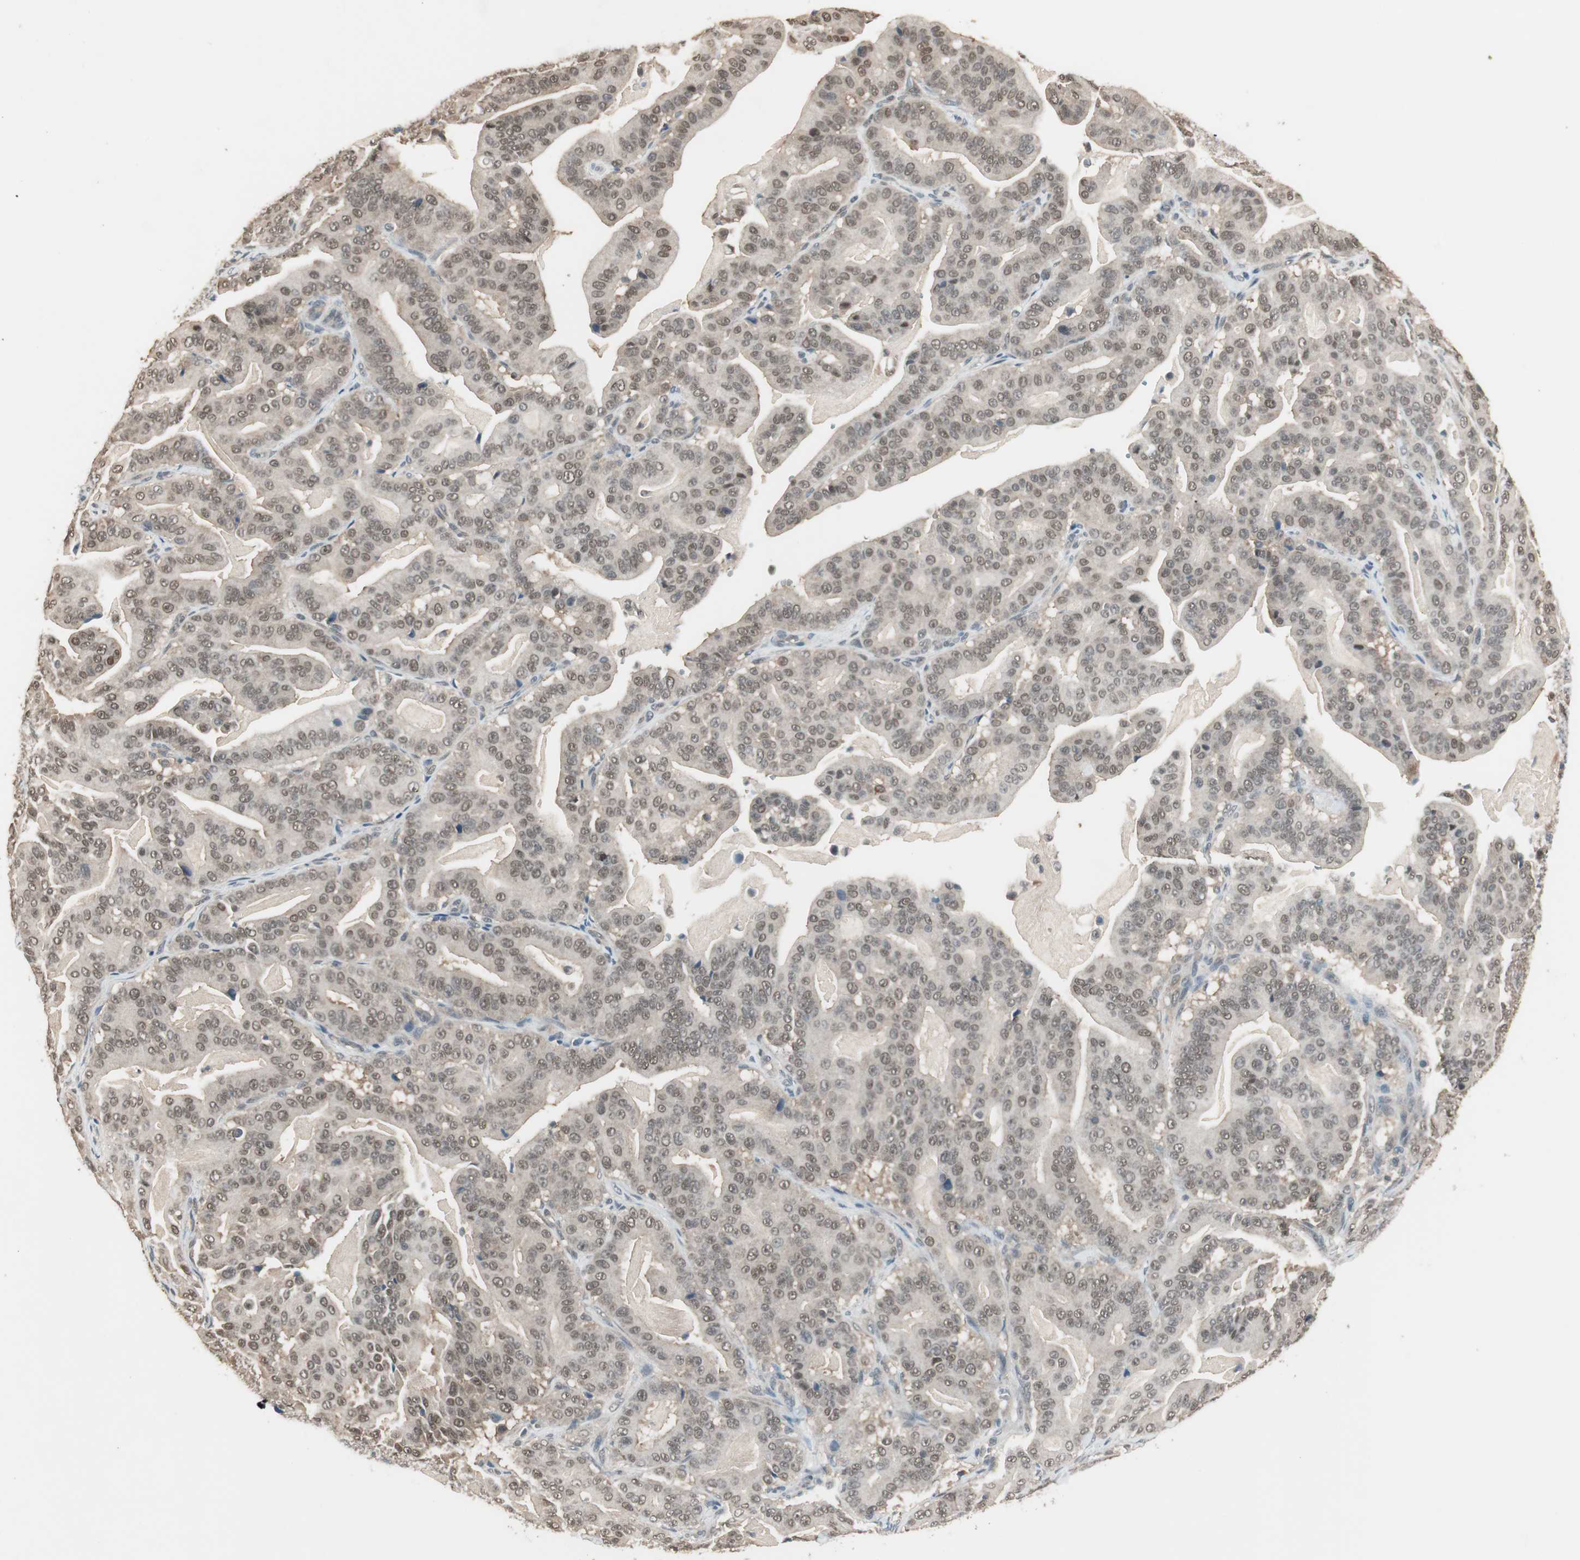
{"staining": {"intensity": "weak", "quantity": "25%-75%", "location": "nuclear"}, "tissue": "pancreatic cancer", "cell_type": "Tumor cells", "image_type": "cancer", "snomed": [{"axis": "morphology", "description": "Adenocarcinoma, NOS"}, {"axis": "topography", "description": "Pancreas"}], "caption": "Immunohistochemical staining of human pancreatic adenocarcinoma exhibits weak nuclear protein expression in about 25%-75% of tumor cells. The staining was performed using DAB (3,3'-diaminobenzidine) to visualize the protein expression in brown, while the nuclei were stained in blue with hematoxylin (Magnification: 20x).", "gene": "USP5", "patient": {"sex": "male", "age": 63}}